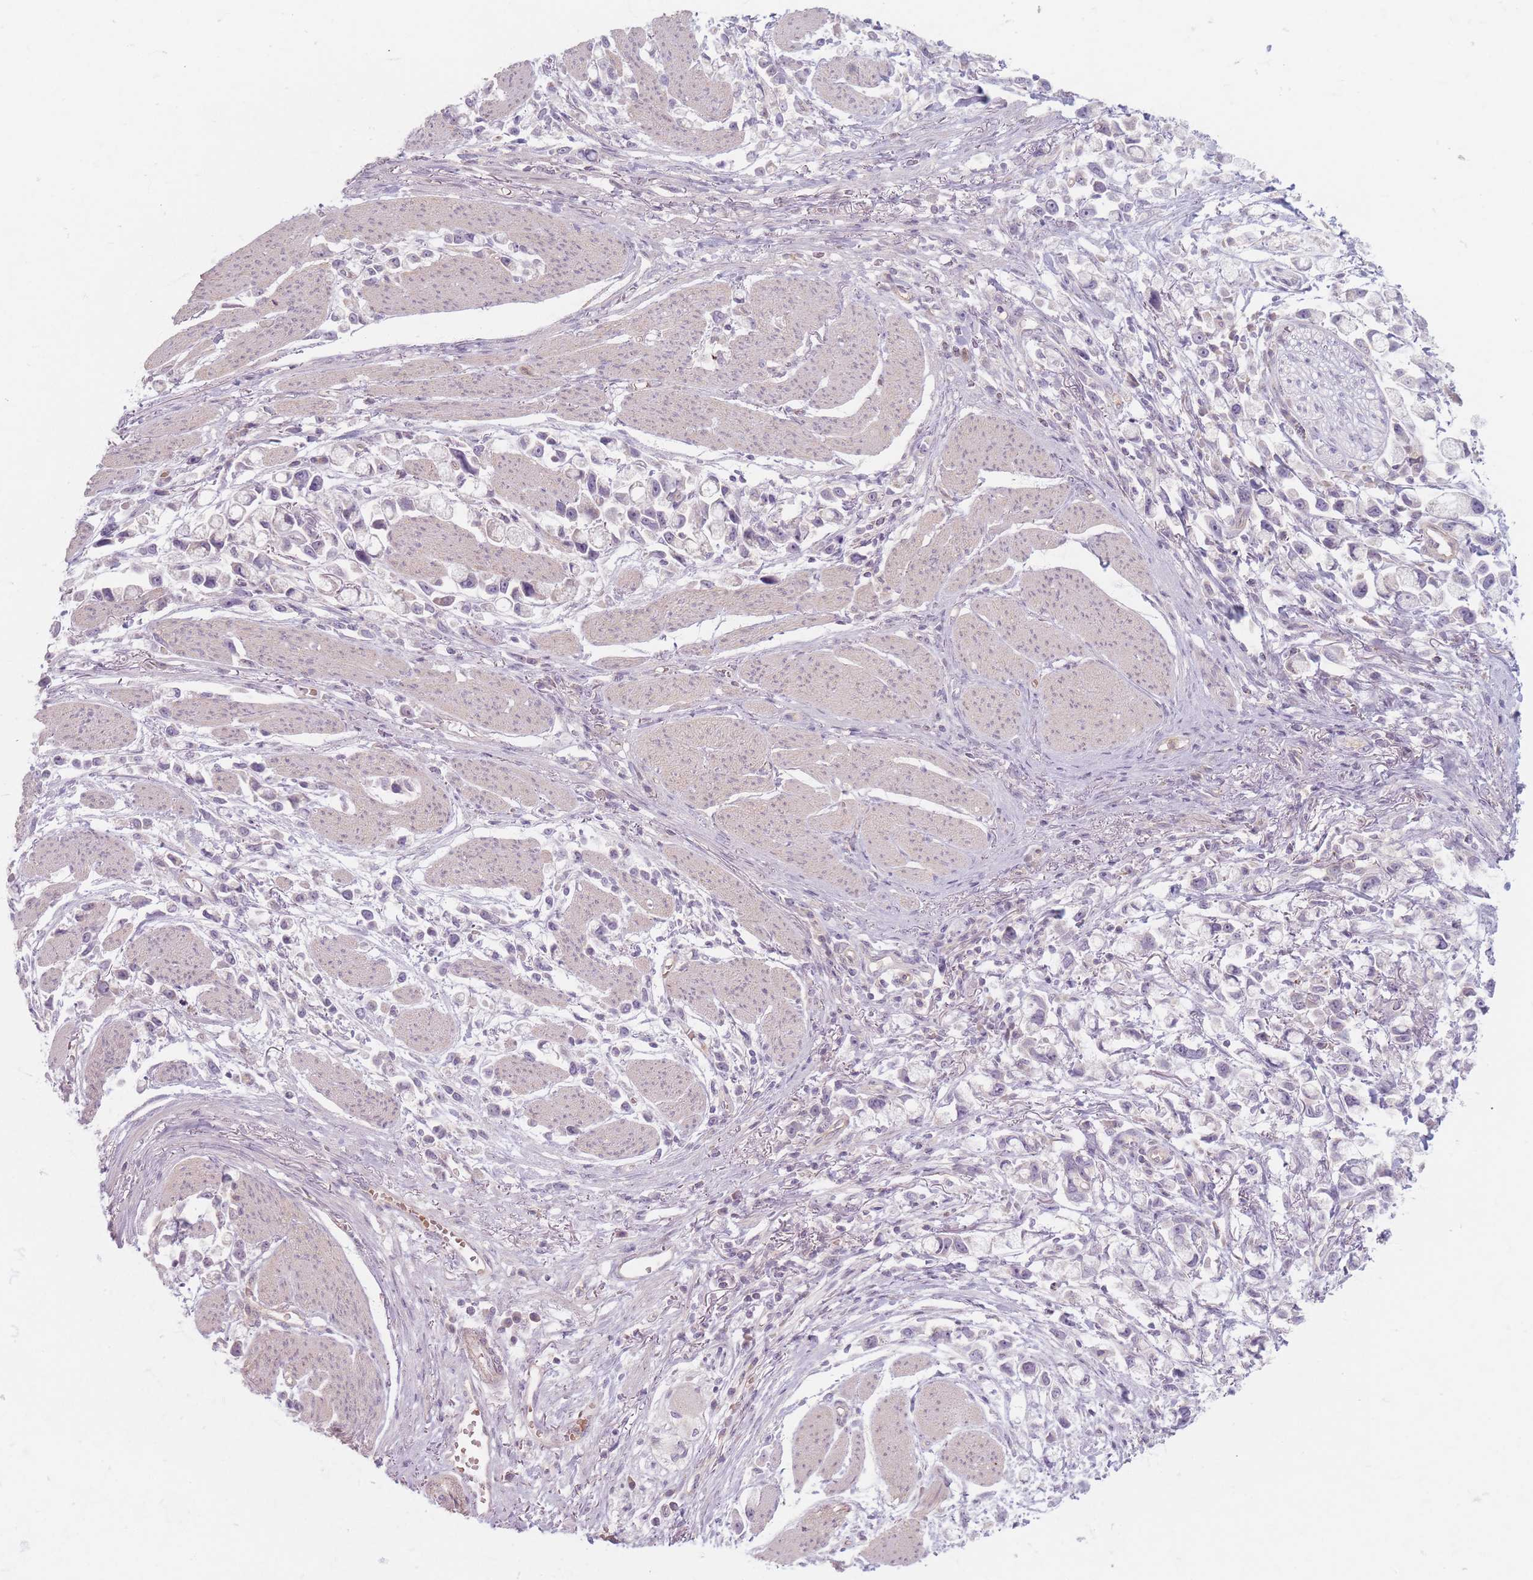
{"staining": {"intensity": "negative", "quantity": "none", "location": "none"}, "tissue": "stomach cancer", "cell_type": "Tumor cells", "image_type": "cancer", "snomed": [{"axis": "morphology", "description": "Adenocarcinoma, NOS"}, {"axis": "topography", "description": "Stomach"}], "caption": "Protein analysis of adenocarcinoma (stomach) demonstrates no significant expression in tumor cells.", "gene": "CHCHD7", "patient": {"sex": "female", "age": 81}}